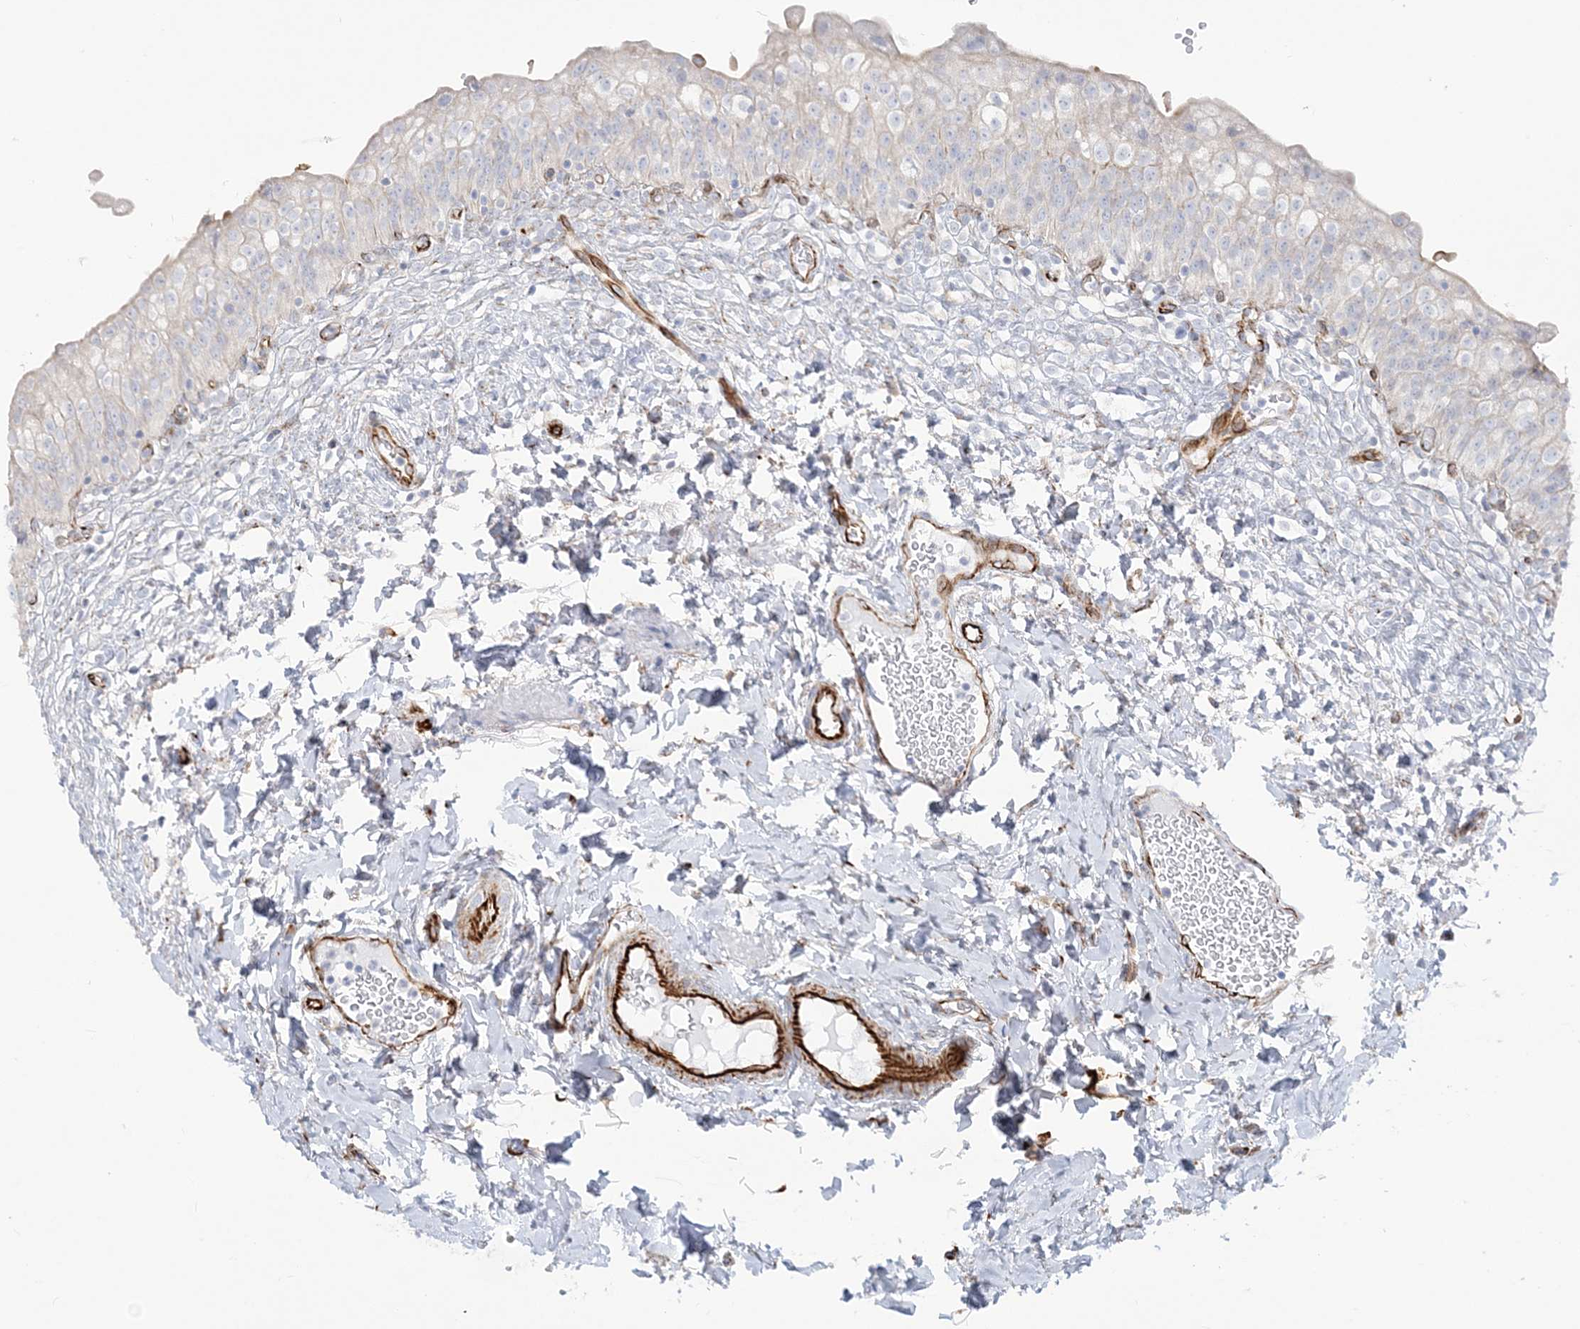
{"staining": {"intensity": "negative", "quantity": "none", "location": "none"}, "tissue": "urinary bladder", "cell_type": "Urothelial cells", "image_type": "normal", "snomed": [{"axis": "morphology", "description": "Normal tissue, NOS"}, {"axis": "topography", "description": "Urinary bladder"}], "caption": "Photomicrograph shows no significant protein staining in urothelial cells of benign urinary bladder.", "gene": "PPIL6", "patient": {"sex": "male", "age": 55}}